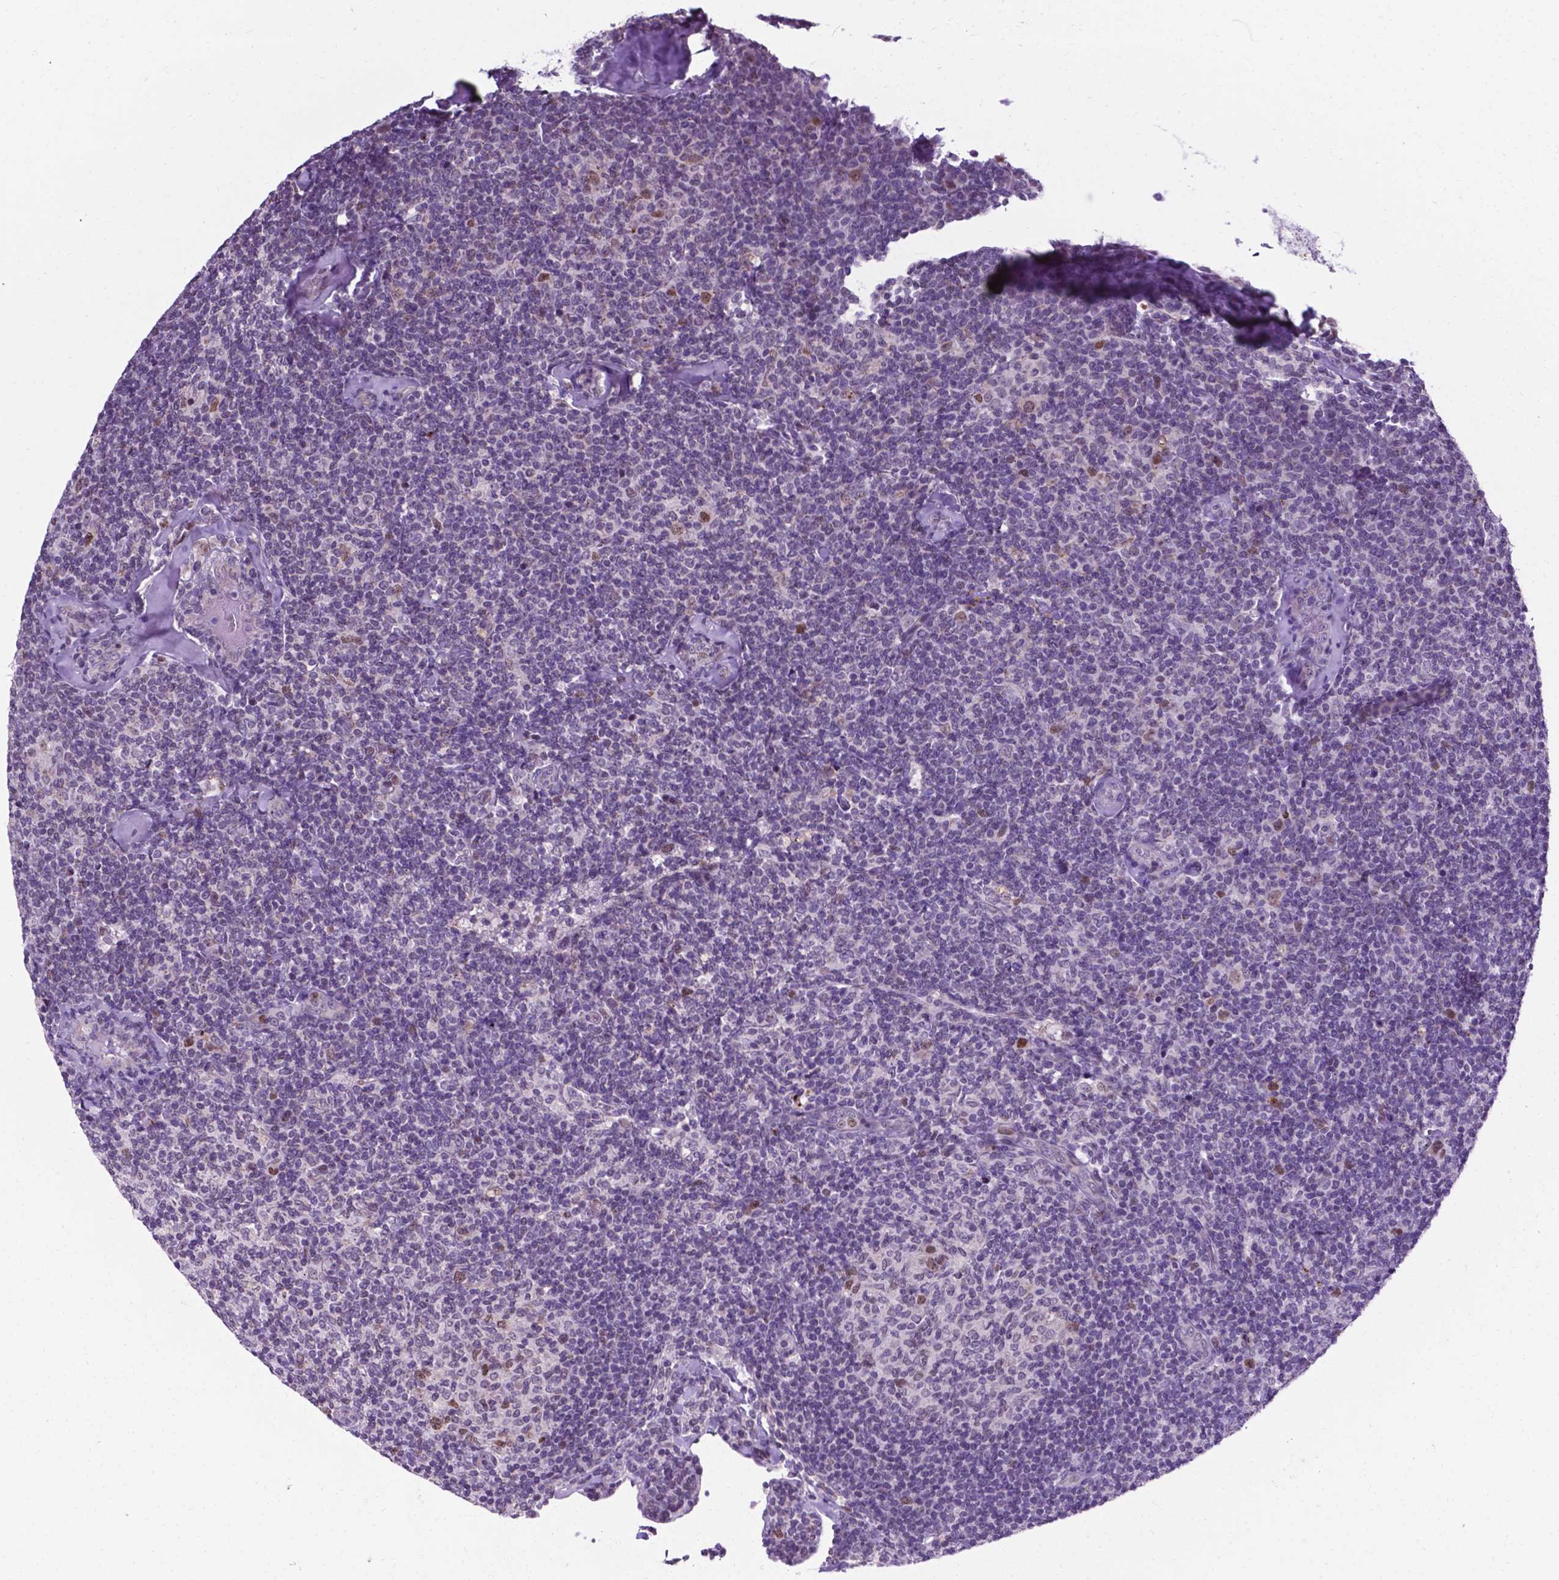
{"staining": {"intensity": "negative", "quantity": "none", "location": "none"}, "tissue": "lymphoma", "cell_type": "Tumor cells", "image_type": "cancer", "snomed": [{"axis": "morphology", "description": "Malignant lymphoma, non-Hodgkin's type, Low grade"}, {"axis": "topography", "description": "Lymph node"}], "caption": "There is no significant staining in tumor cells of lymphoma.", "gene": "SMAD3", "patient": {"sex": "female", "age": 56}}